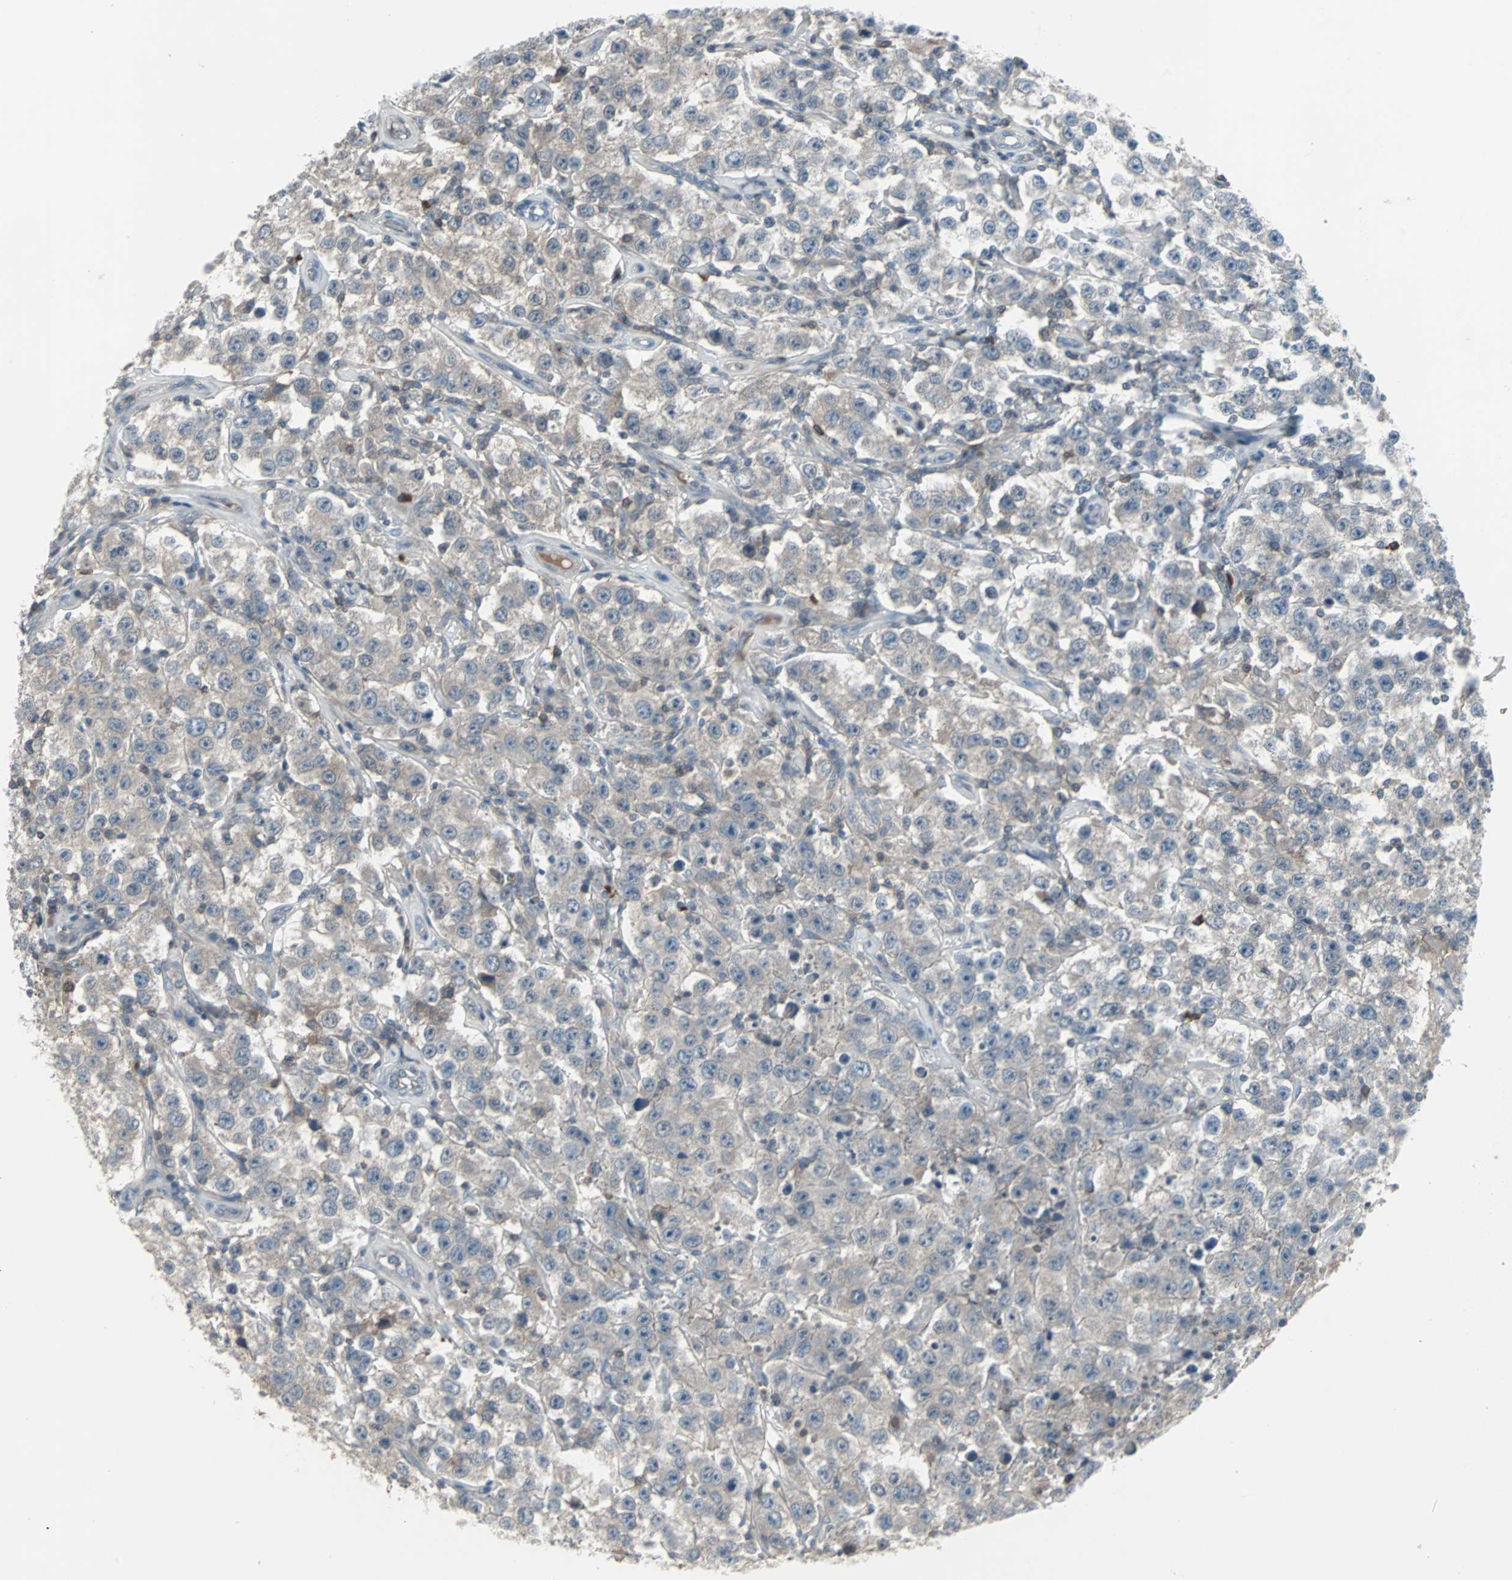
{"staining": {"intensity": "weak", "quantity": "<25%", "location": "cytoplasmic/membranous"}, "tissue": "testis cancer", "cell_type": "Tumor cells", "image_type": "cancer", "snomed": [{"axis": "morphology", "description": "Seminoma, NOS"}, {"axis": "topography", "description": "Testis"}], "caption": "Testis cancer (seminoma) was stained to show a protein in brown. There is no significant expression in tumor cells.", "gene": "ZSCAN32", "patient": {"sex": "male", "age": 52}}